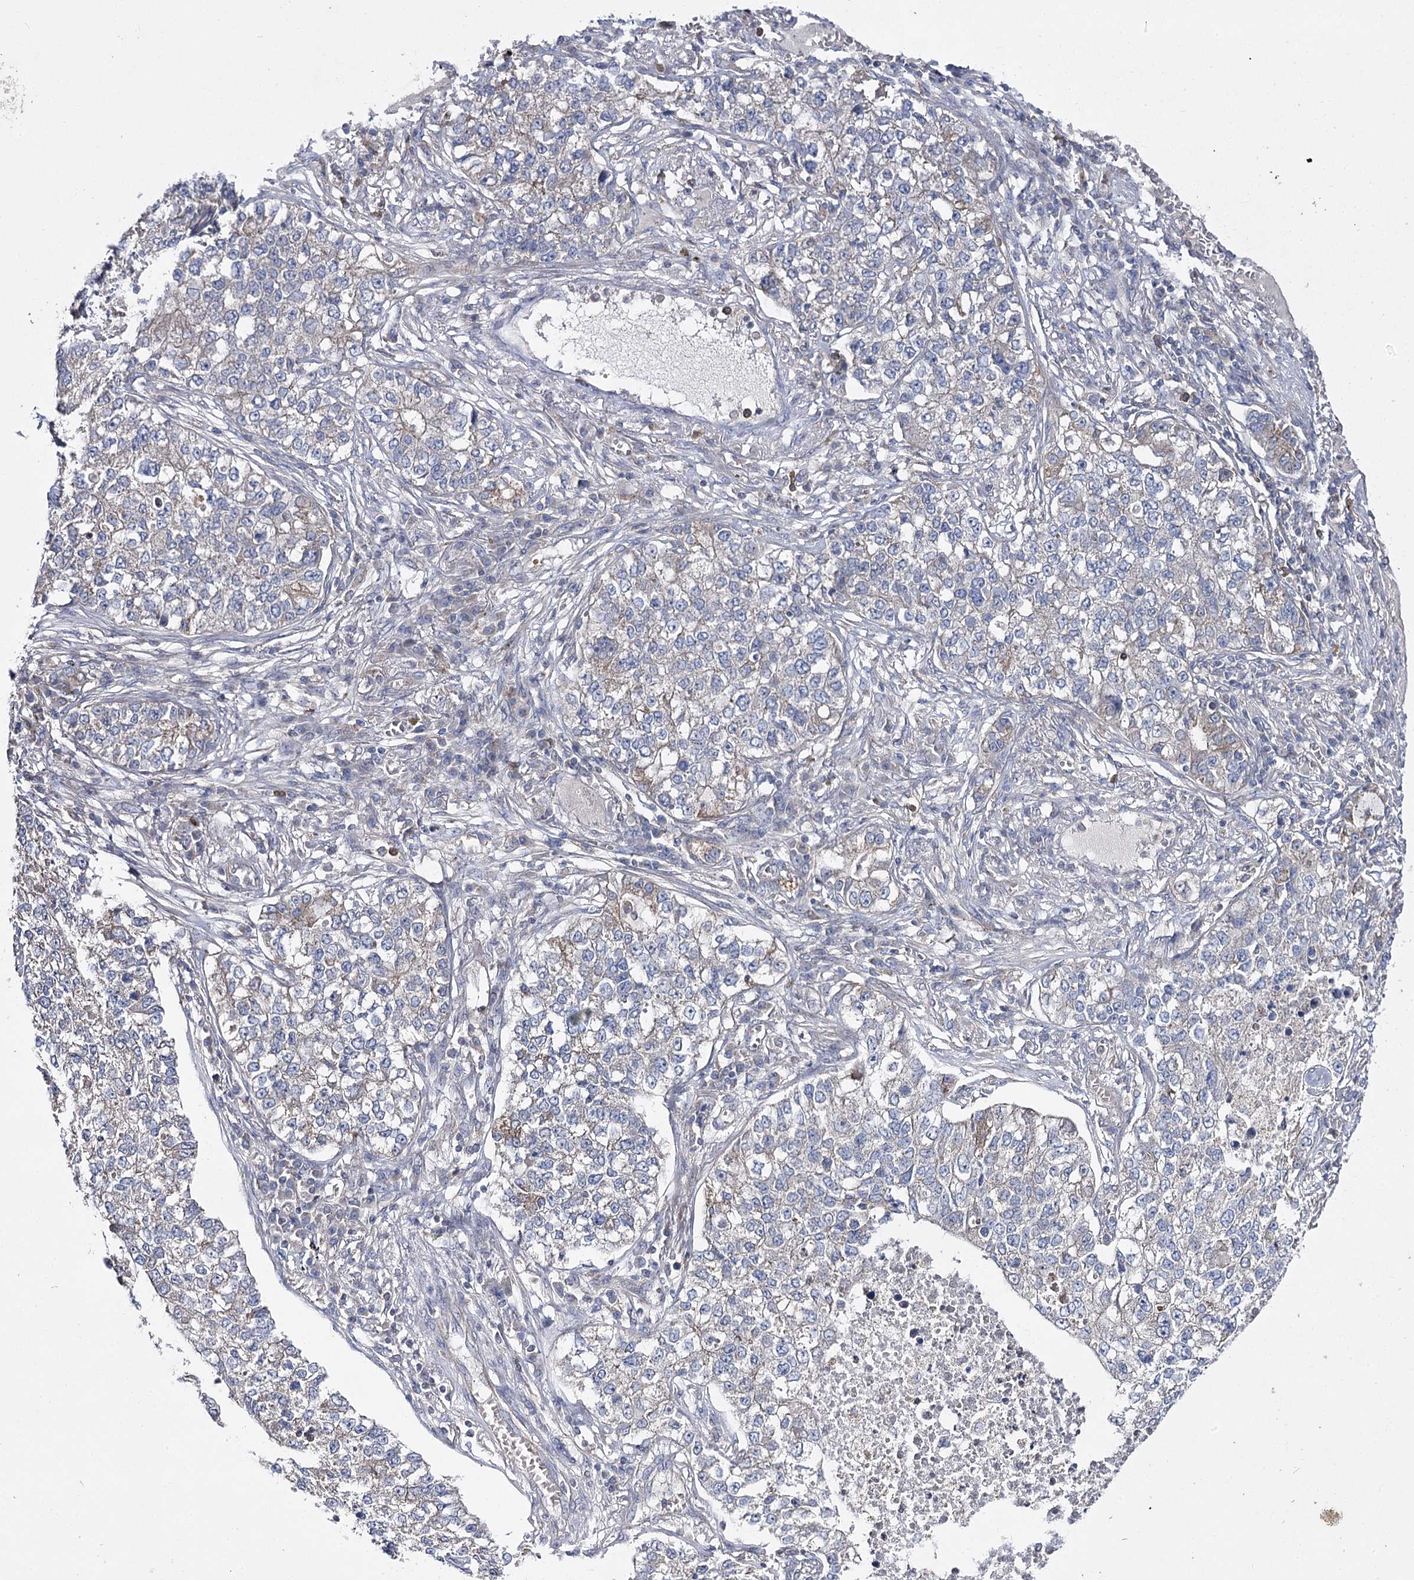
{"staining": {"intensity": "negative", "quantity": "none", "location": "none"}, "tissue": "lung cancer", "cell_type": "Tumor cells", "image_type": "cancer", "snomed": [{"axis": "morphology", "description": "Adenocarcinoma, NOS"}, {"axis": "topography", "description": "Lung"}], "caption": "The IHC image has no significant expression in tumor cells of lung cancer (adenocarcinoma) tissue.", "gene": "AURKC", "patient": {"sex": "male", "age": 49}}